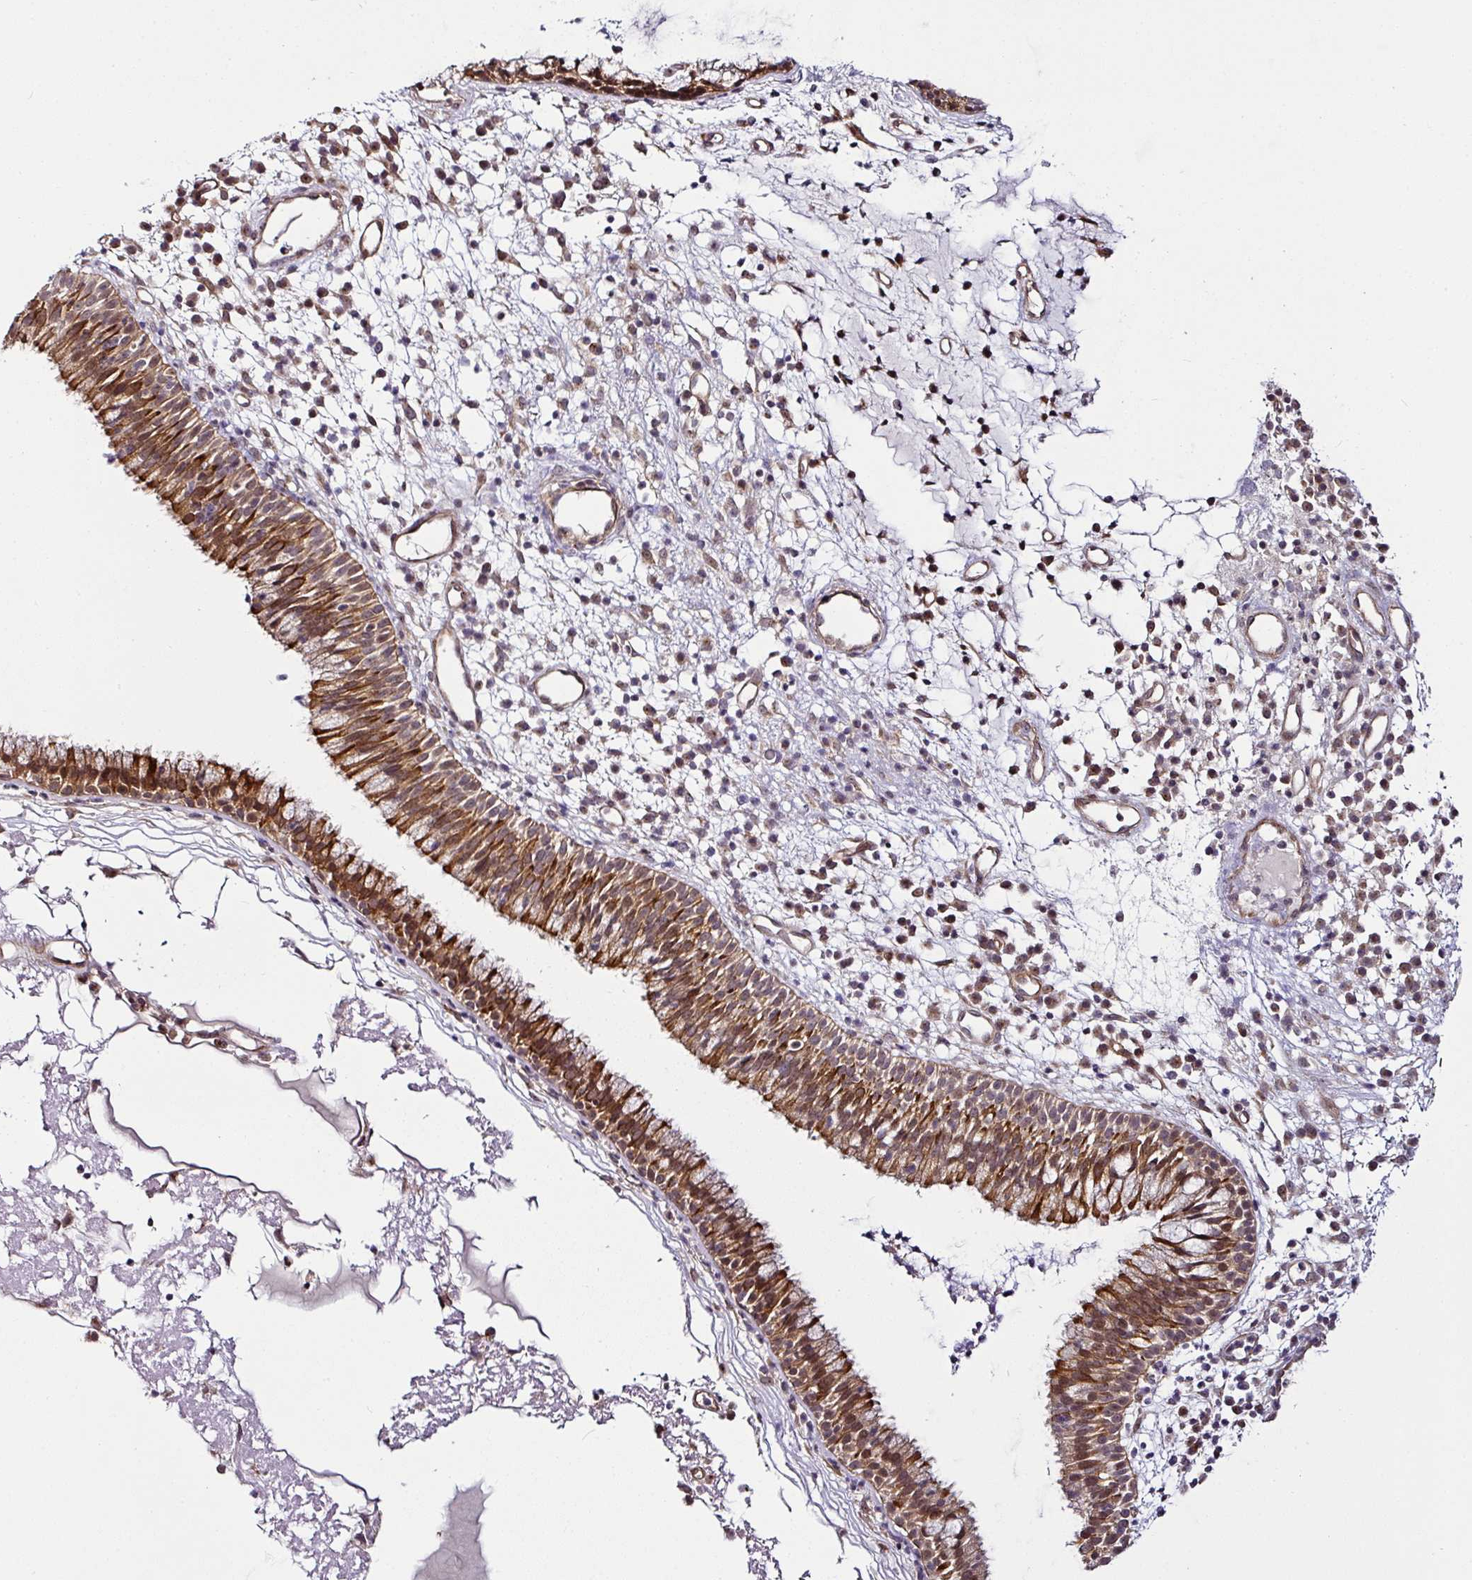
{"staining": {"intensity": "strong", "quantity": ">75%", "location": "cytoplasmic/membranous"}, "tissue": "nasopharynx", "cell_type": "Respiratory epithelial cells", "image_type": "normal", "snomed": [{"axis": "morphology", "description": "Normal tissue, NOS"}, {"axis": "topography", "description": "Nasopharynx"}], "caption": "Brown immunohistochemical staining in unremarkable human nasopharynx displays strong cytoplasmic/membranous staining in about >75% of respiratory epithelial cells.", "gene": "DCAF13", "patient": {"sex": "male", "age": 21}}